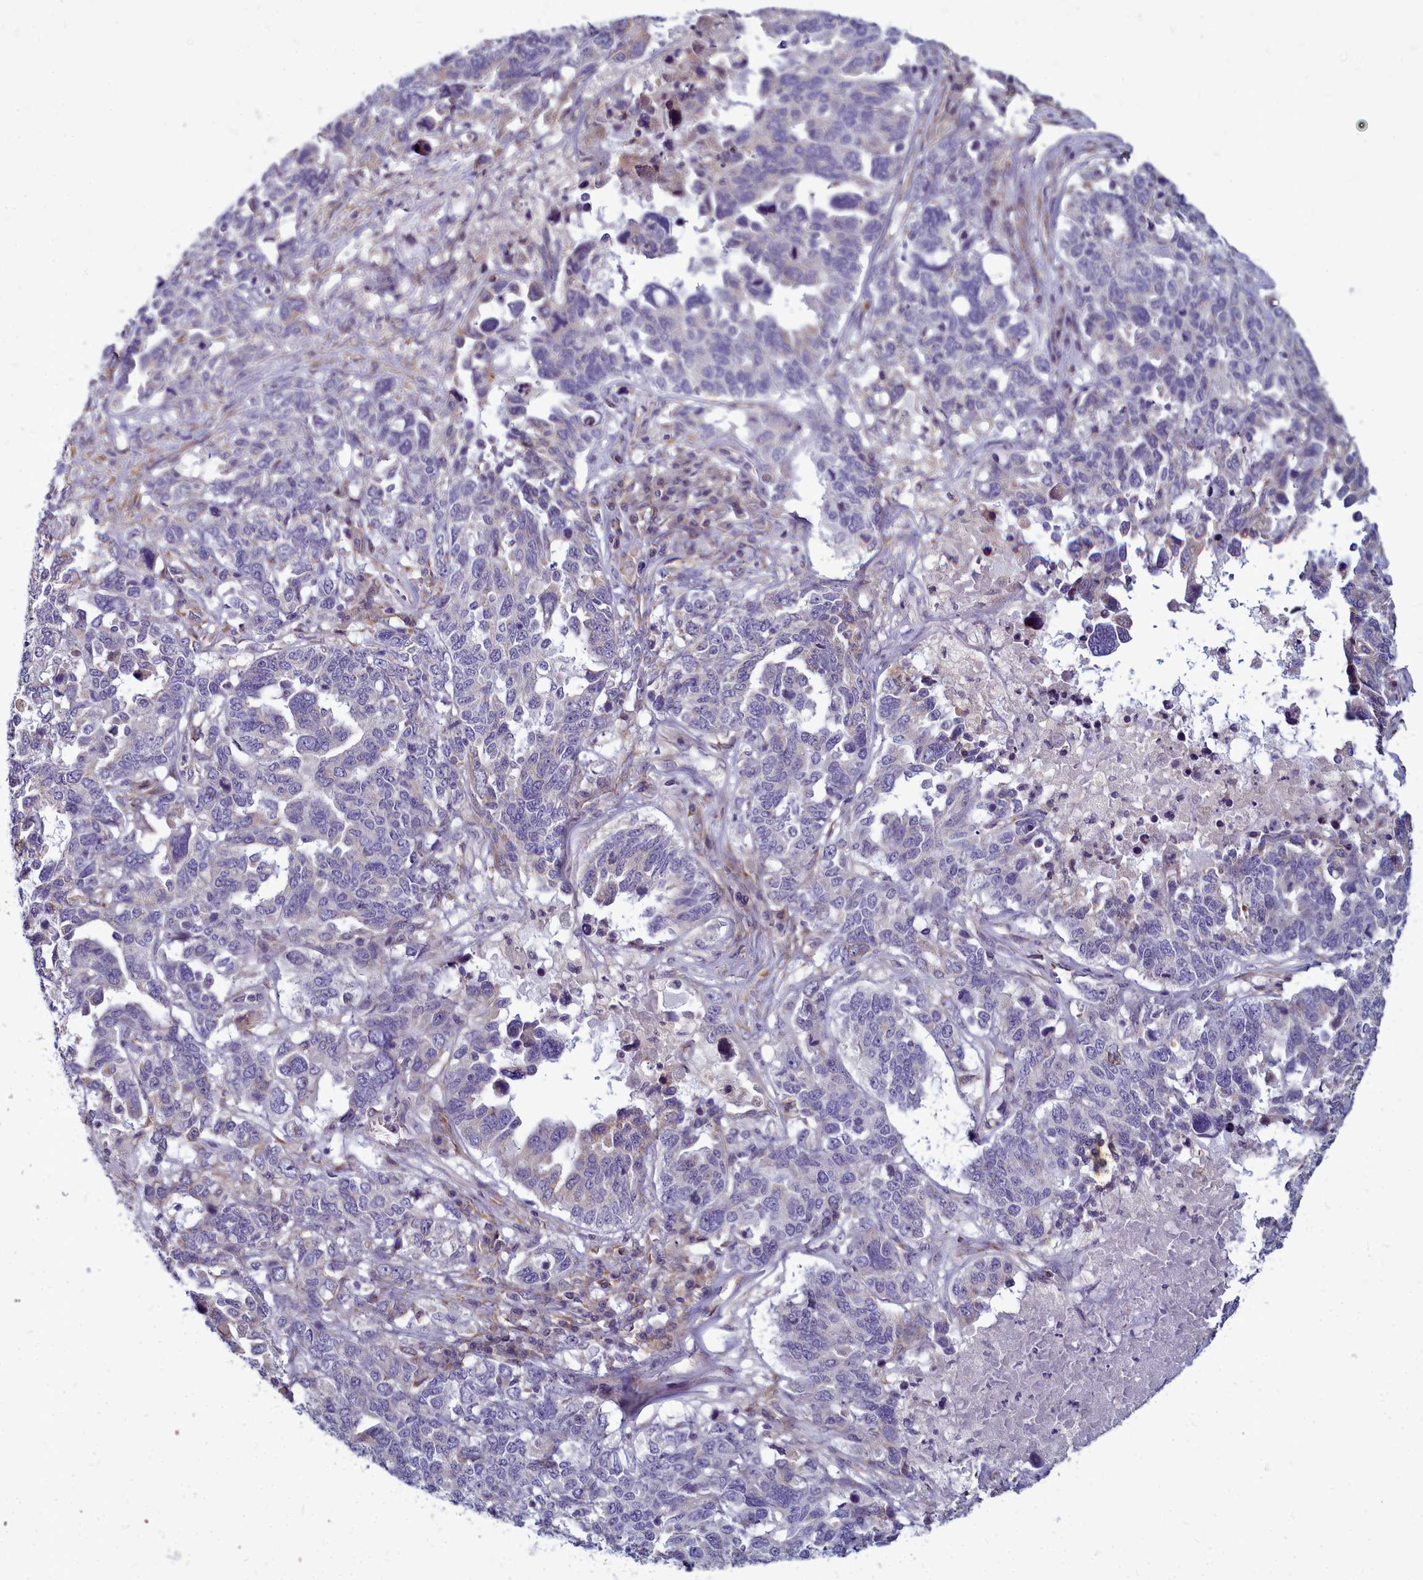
{"staining": {"intensity": "negative", "quantity": "none", "location": "none"}, "tissue": "ovarian cancer", "cell_type": "Tumor cells", "image_type": "cancer", "snomed": [{"axis": "morphology", "description": "Carcinoma, endometroid"}, {"axis": "topography", "description": "Ovary"}], "caption": "A micrograph of human ovarian cancer (endometroid carcinoma) is negative for staining in tumor cells.", "gene": "SMPD4", "patient": {"sex": "female", "age": 62}}